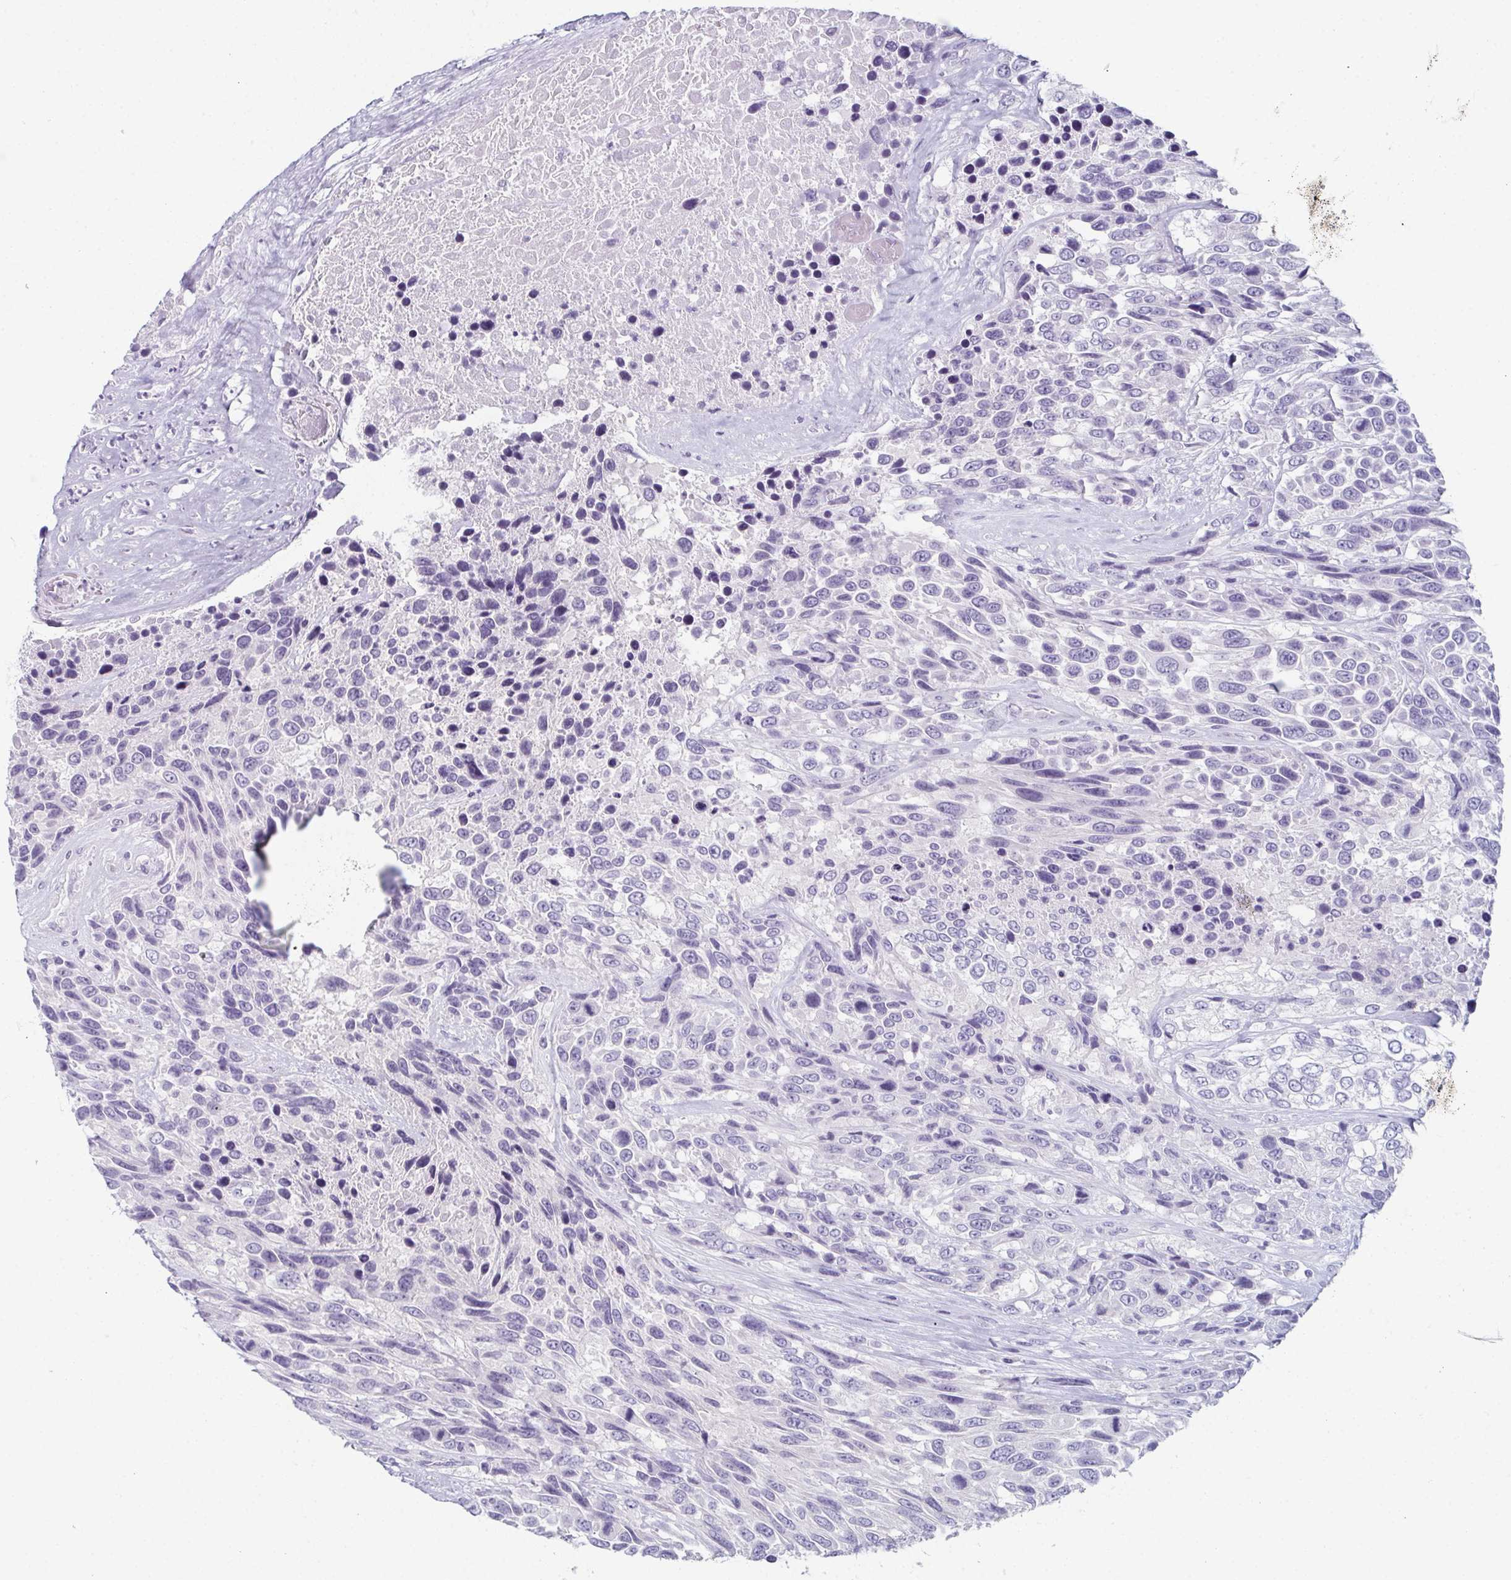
{"staining": {"intensity": "negative", "quantity": "none", "location": "none"}, "tissue": "urothelial cancer", "cell_type": "Tumor cells", "image_type": "cancer", "snomed": [{"axis": "morphology", "description": "Urothelial carcinoma, High grade"}, {"axis": "topography", "description": "Urinary bladder"}], "caption": "Micrograph shows no protein staining in tumor cells of urothelial carcinoma (high-grade) tissue.", "gene": "ENKUR", "patient": {"sex": "female", "age": 70}}